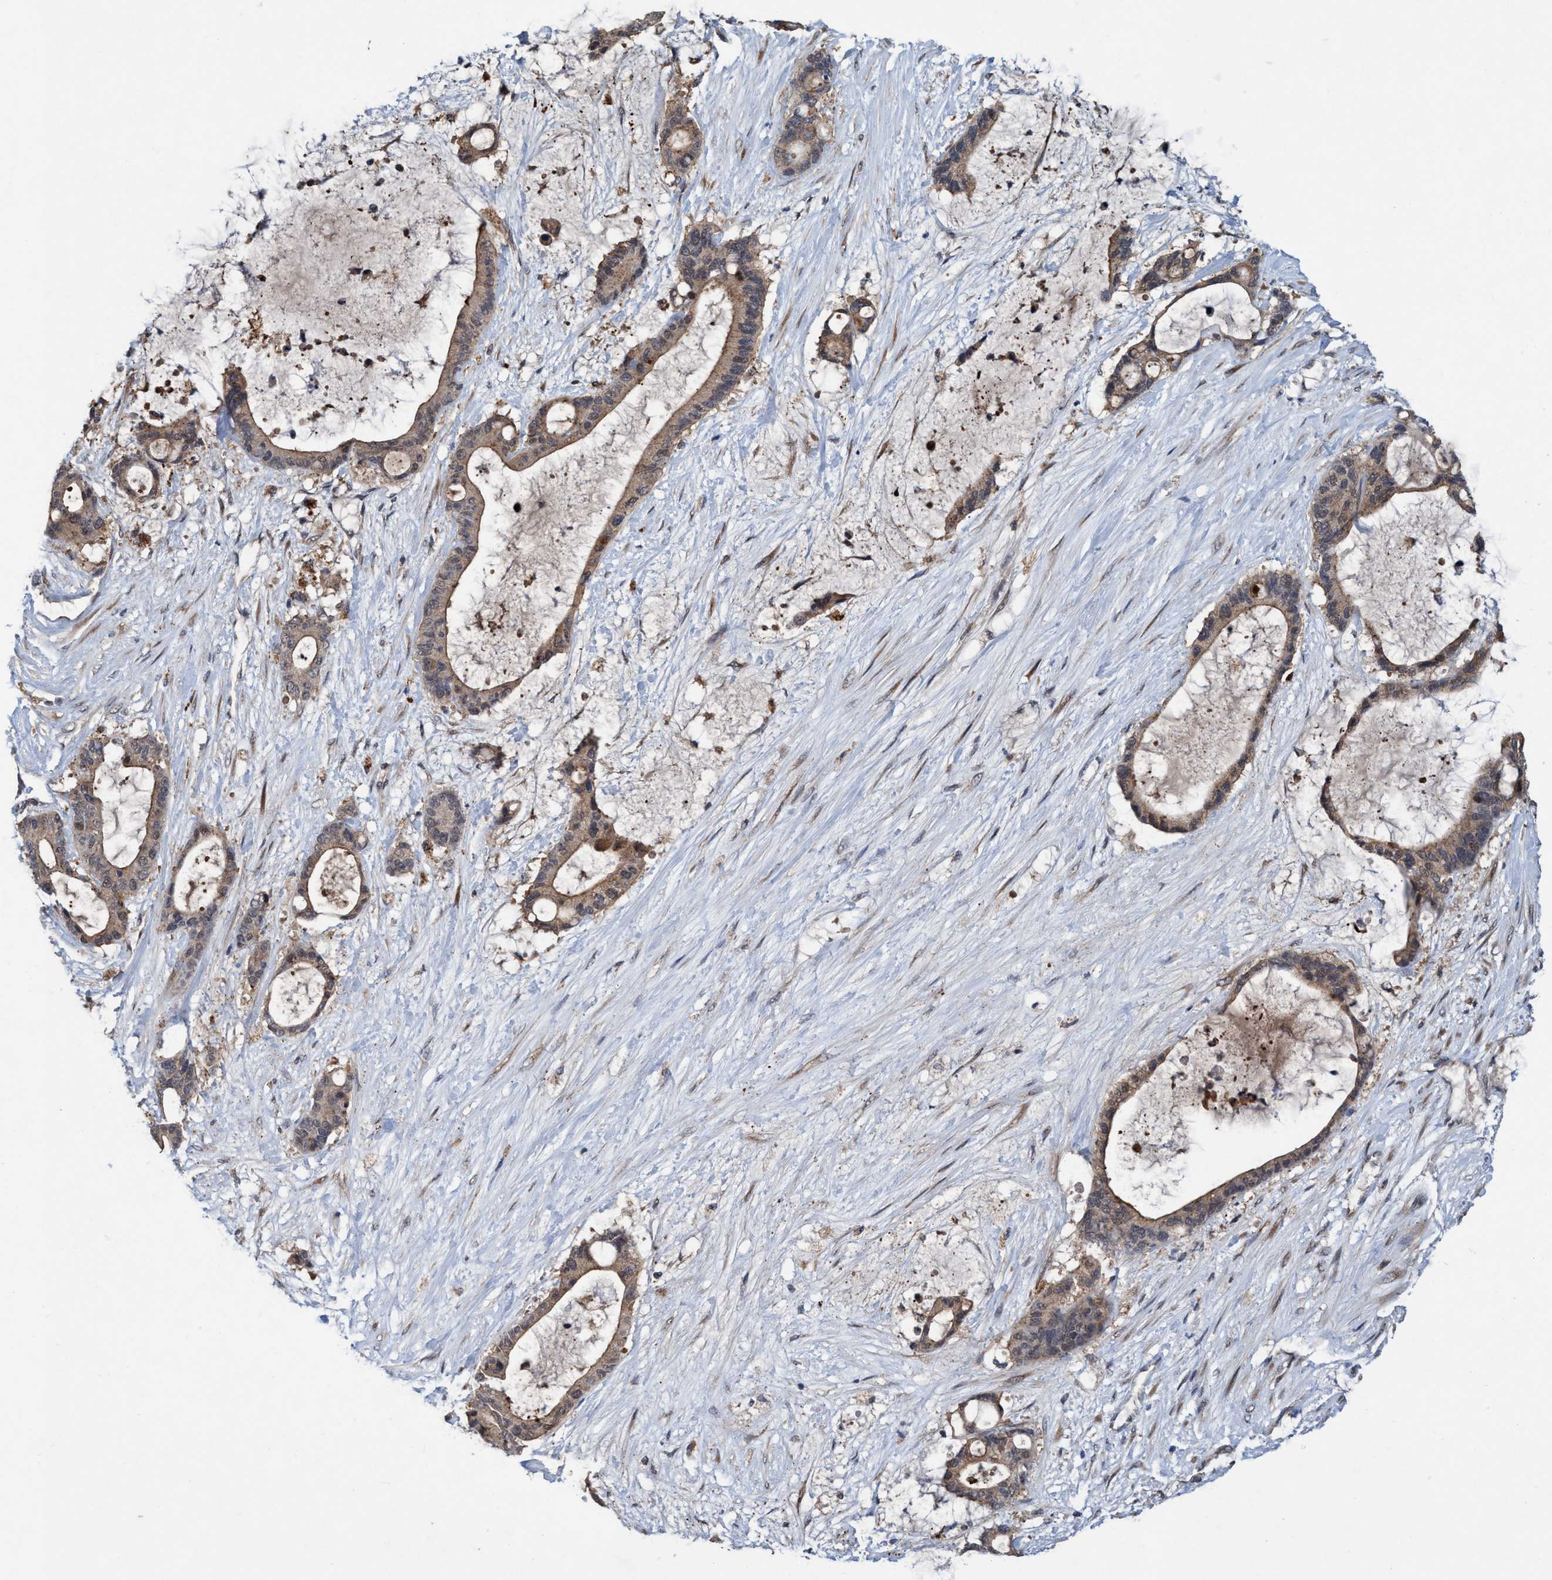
{"staining": {"intensity": "weak", "quantity": ">75%", "location": "cytoplasmic/membranous"}, "tissue": "liver cancer", "cell_type": "Tumor cells", "image_type": "cancer", "snomed": [{"axis": "morphology", "description": "Cholangiocarcinoma"}, {"axis": "topography", "description": "Liver"}], "caption": "Protein positivity by immunohistochemistry demonstrates weak cytoplasmic/membranous positivity in approximately >75% of tumor cells in liver cholangiocarcinoma.", "gene": "TRIM65", "patient": {"sex": "female", "age": 73}}